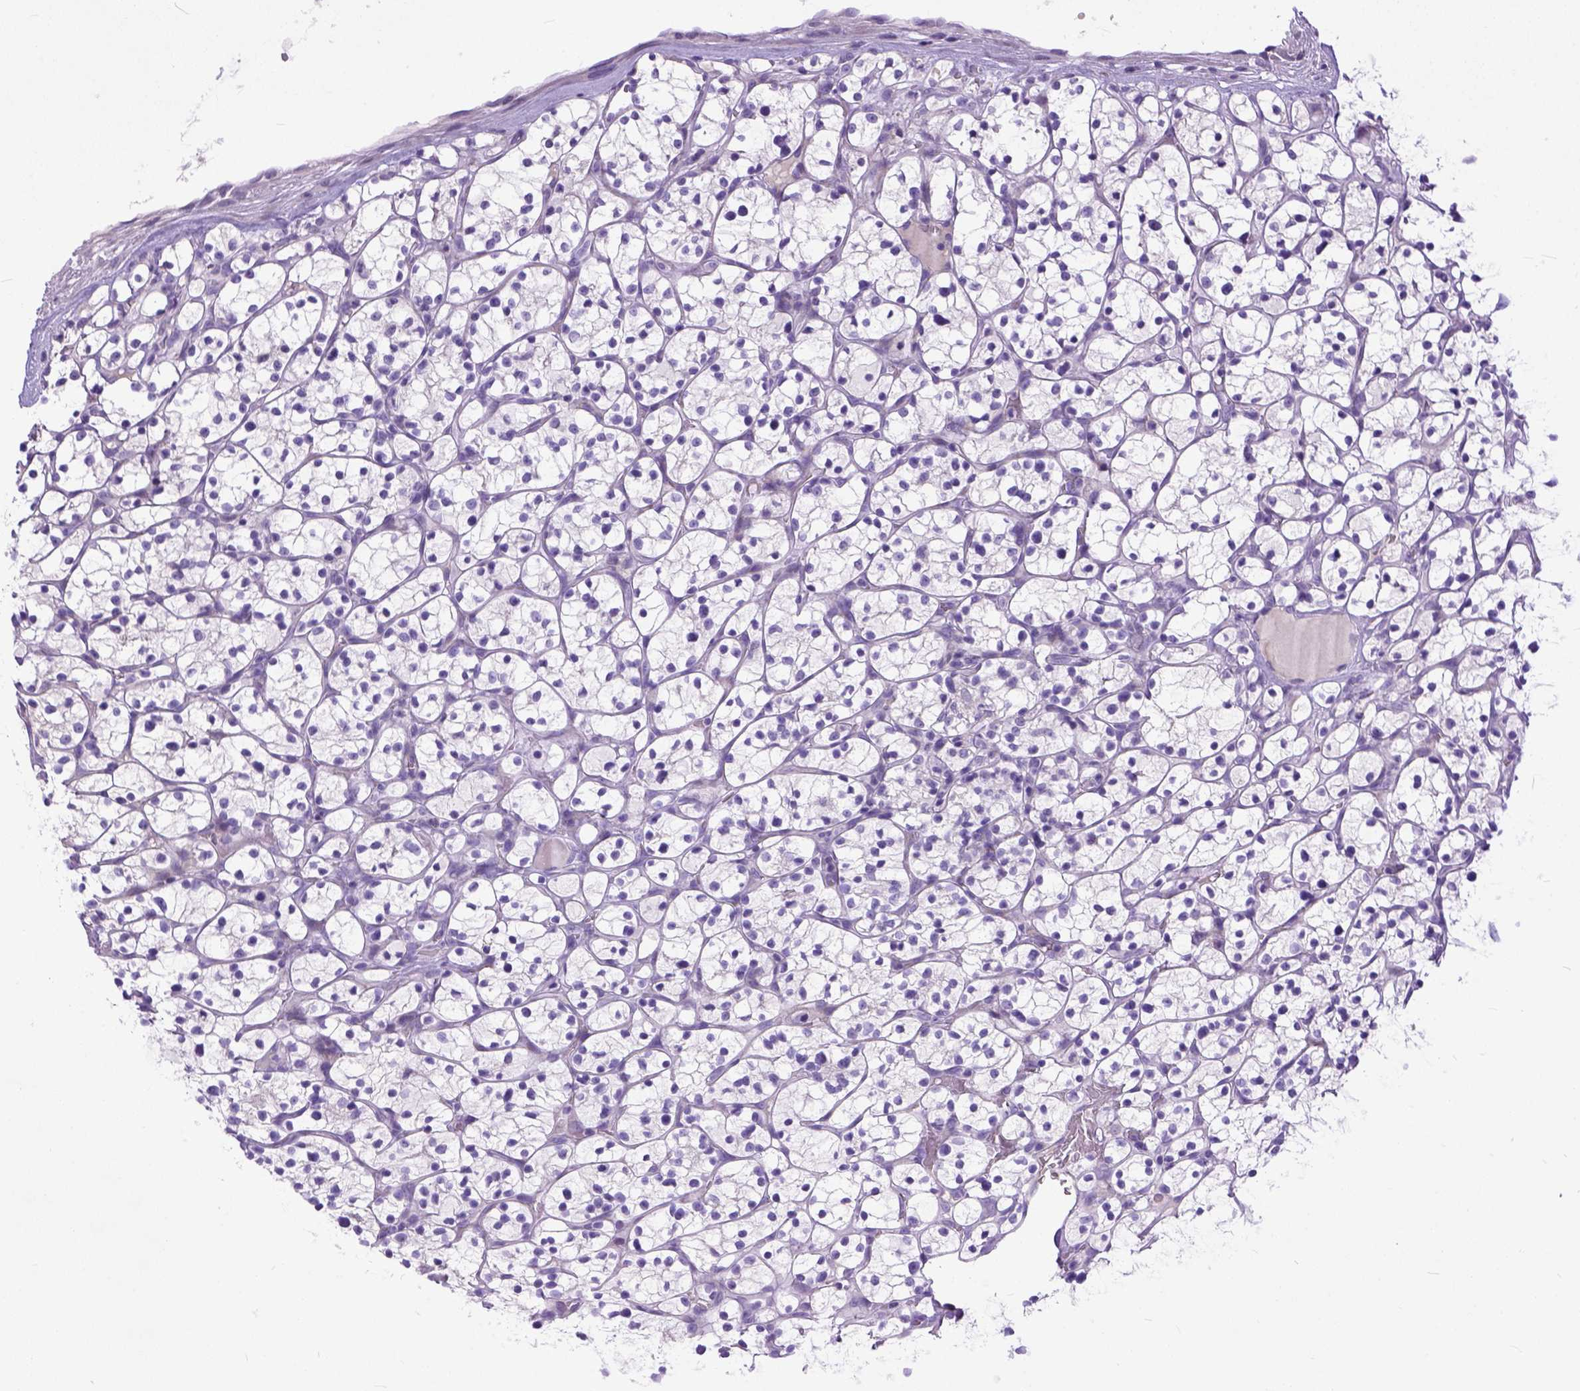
{"staining": {"intensity": "negative", "quantity": "none", "location": "none"}, "tissue": "renal cancer", "cell_type": "Tumor cells", "image_type": "cancer", "snomed": [{"axis": "morphology", "description": "Adenocarcinoma, NOS"}, {"axis": "topography", "description": "Kidney"}], "caption": "The image exhibits no significant expression in tumor cells of renal adenocarcinoma.", "gene": "PLK5", "patient": {"sex": "female", "age": 64}}